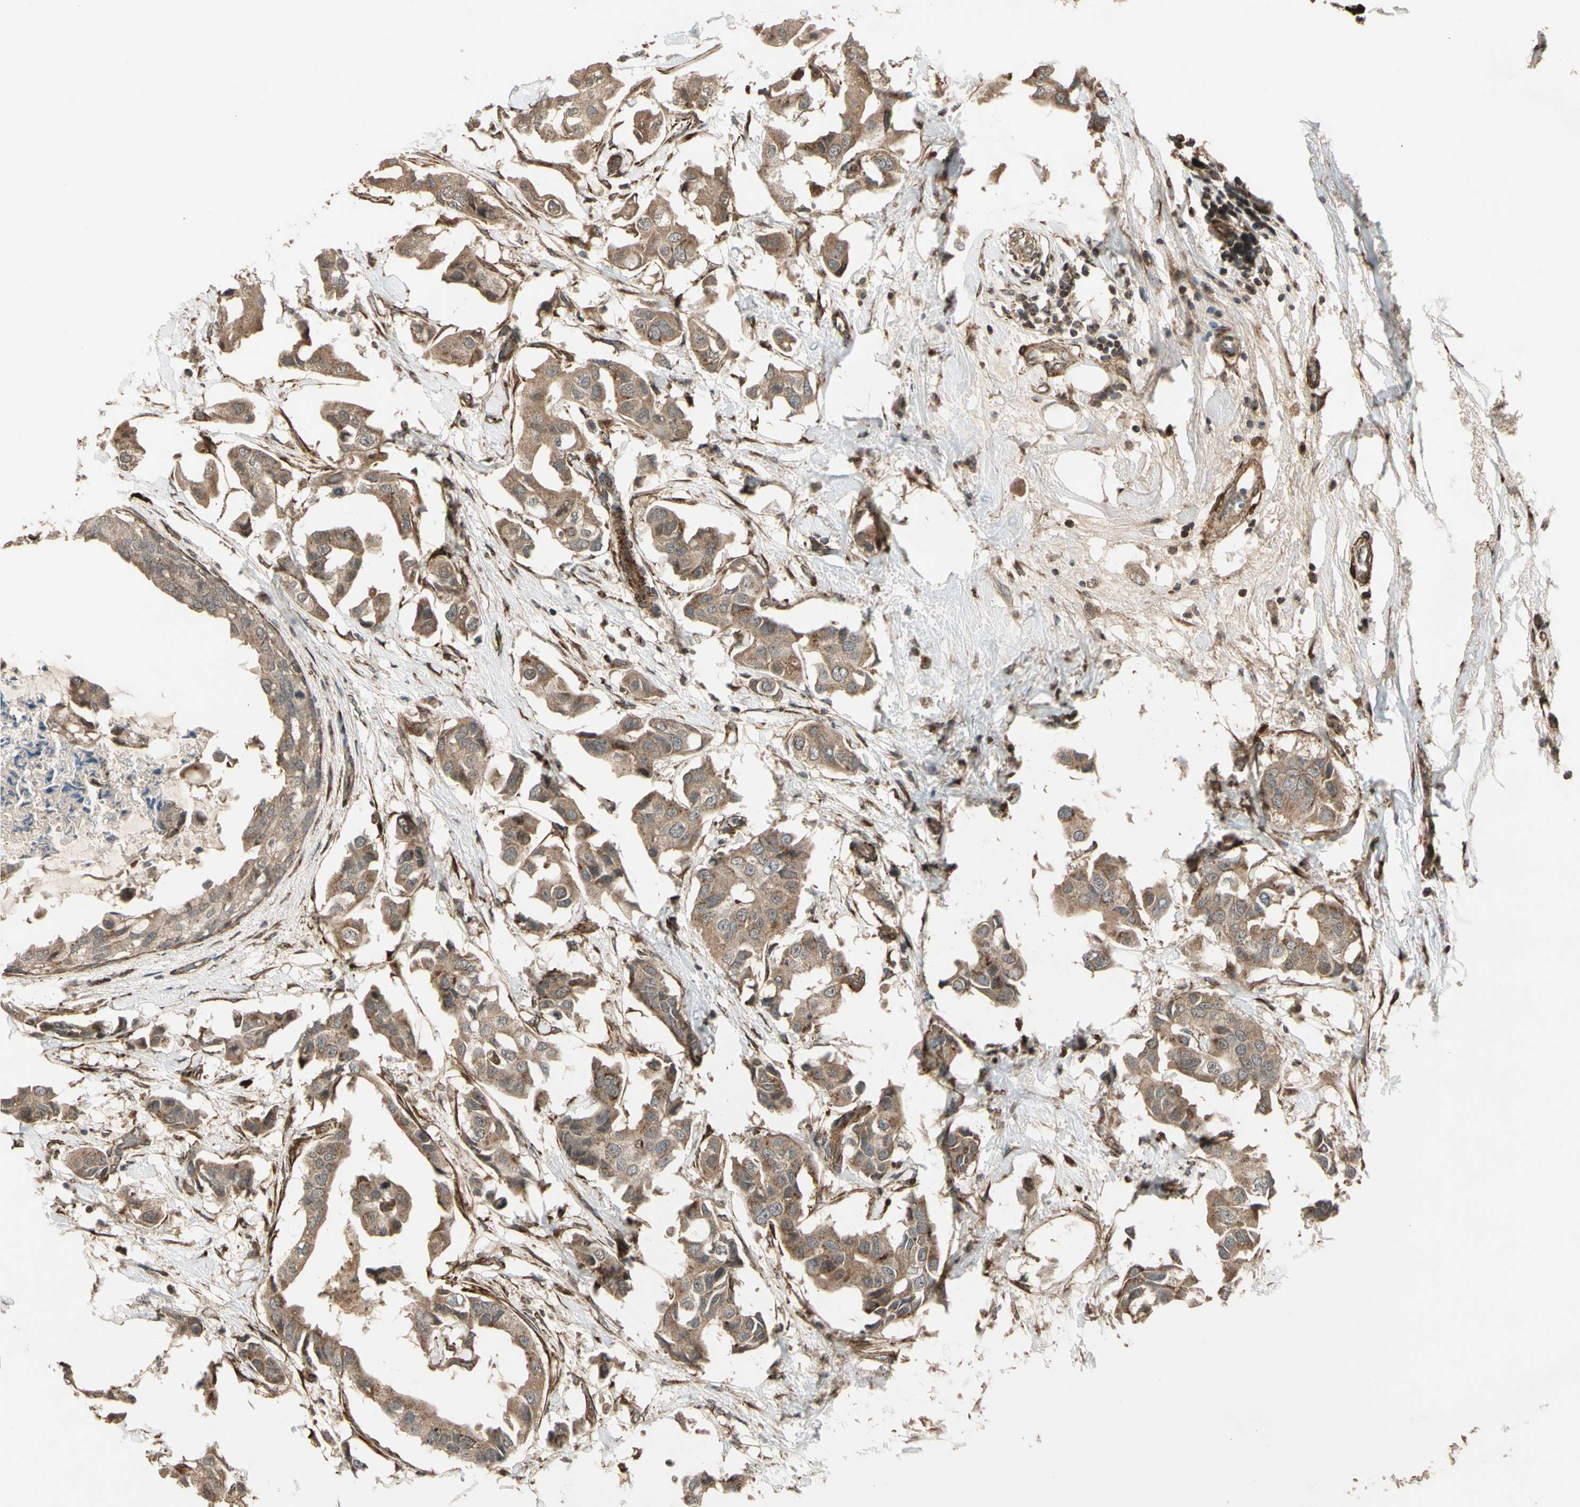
{"staining": {"intensity": "moderate", "quantity": ">75%", "location": "cytoplasmic/membranous"}, "tissue": "breast cancer", "cell_type": "Tumor cells", "image_type": "cancer", "snomed": [{"axis": "morphology", "description": "Duct carcinoma"}, {"axis": "topography", "description": "Breast"}], "caption": "Protein expression by immunohistochemistry (IHC) reveals moderate cytoplasmic/membranous positivity in about >75% of tumor cells in breast cancer (intraductal carcinoma).", "gene": "GCK", "patient": {"sex": "female", "age": 40}}